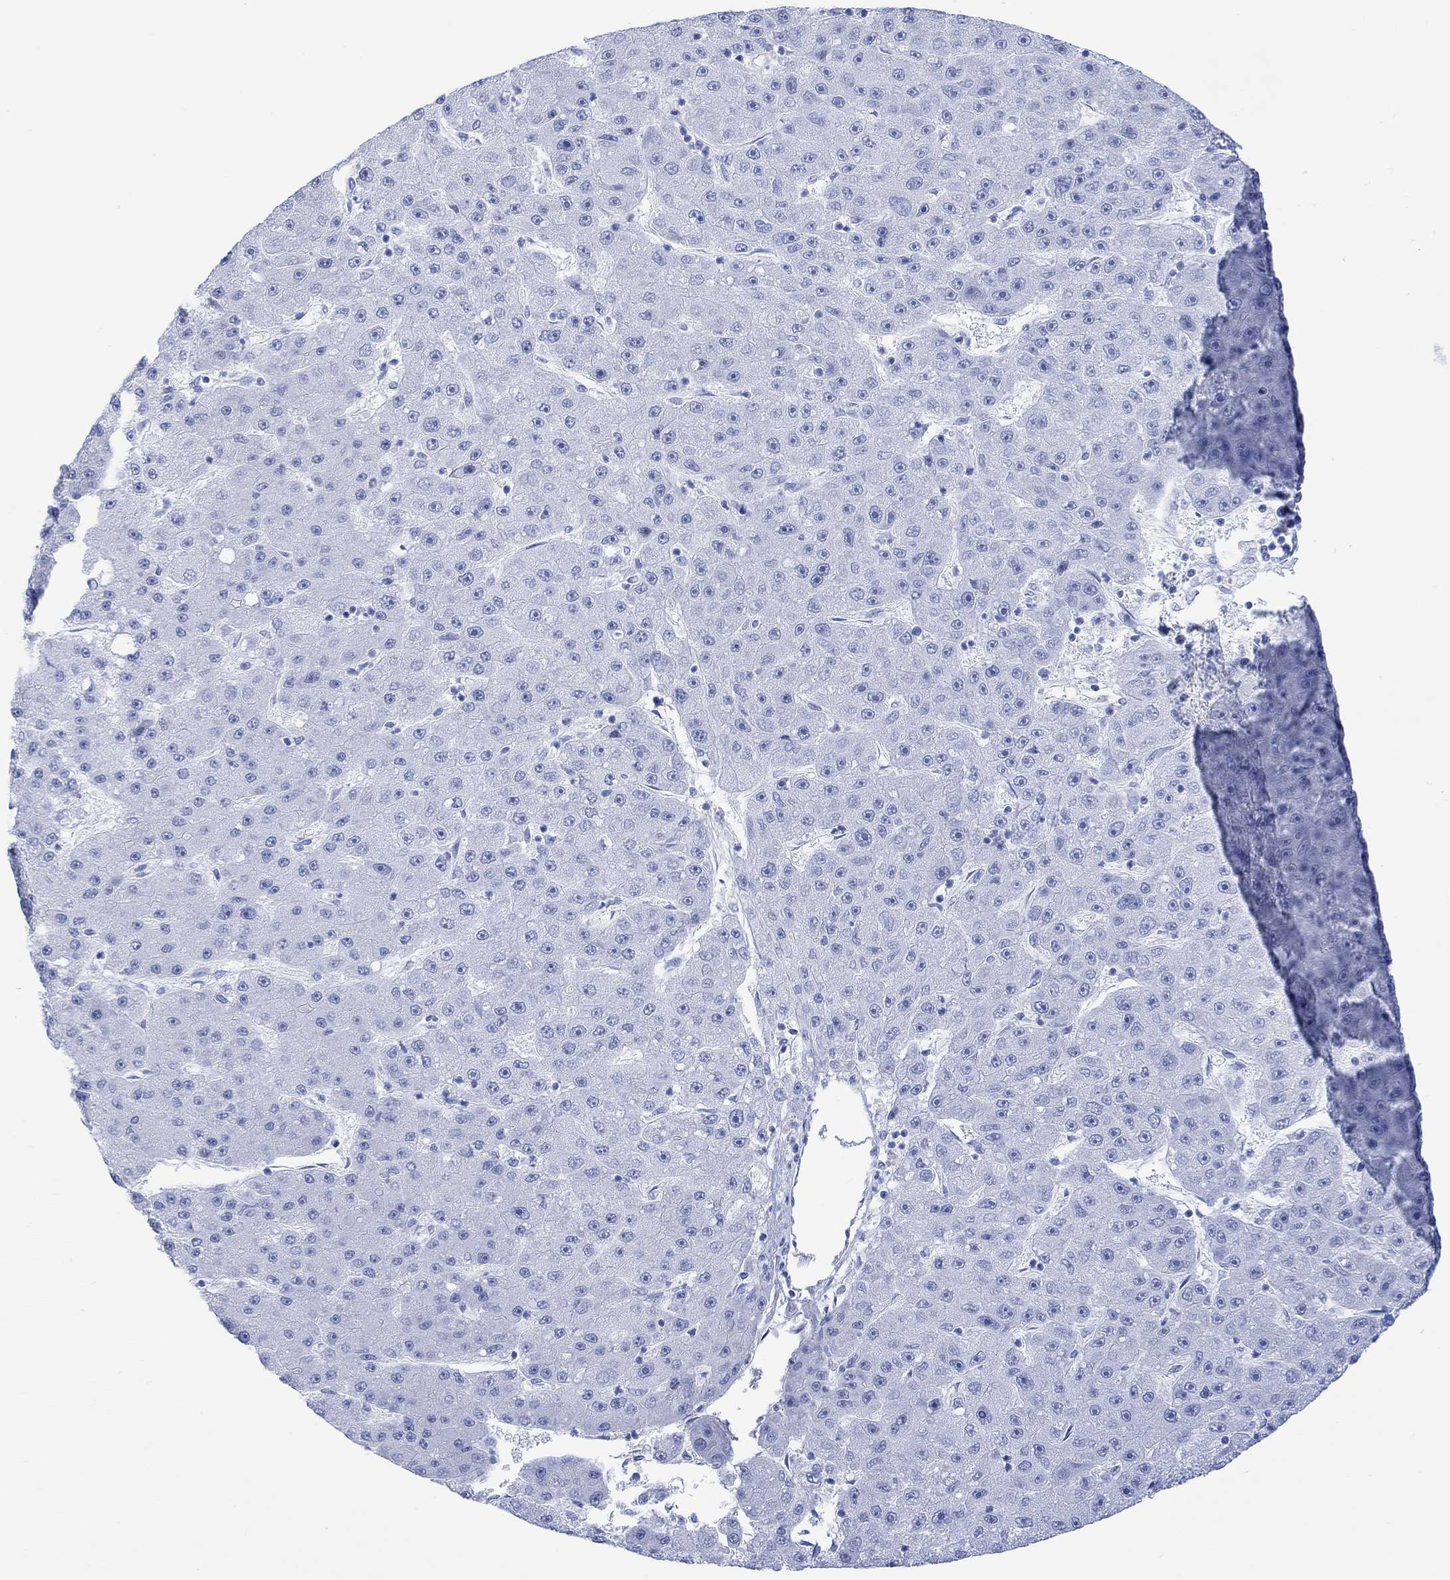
{"staining": {"intensity": "negative", "quantity": "none", "location": "none"}, "tissue": "liver cancer", "cell_type": "Tumor cells", "image_type": "cancer", "snomed": [{"axis": "morphology", "description": "Carcinoma, Hepatocellular, NOS"}, {"axis": "topography", "description": "Liver"}], "caption": "A high-resolution photomicrograph shows IHC staining of liver cancer (hepatocellular carcinoma), which demonstrates no significant positivity in tumor cells.", "gene": "TPPP3", "patient": {"sex": "male", "age": 67}}